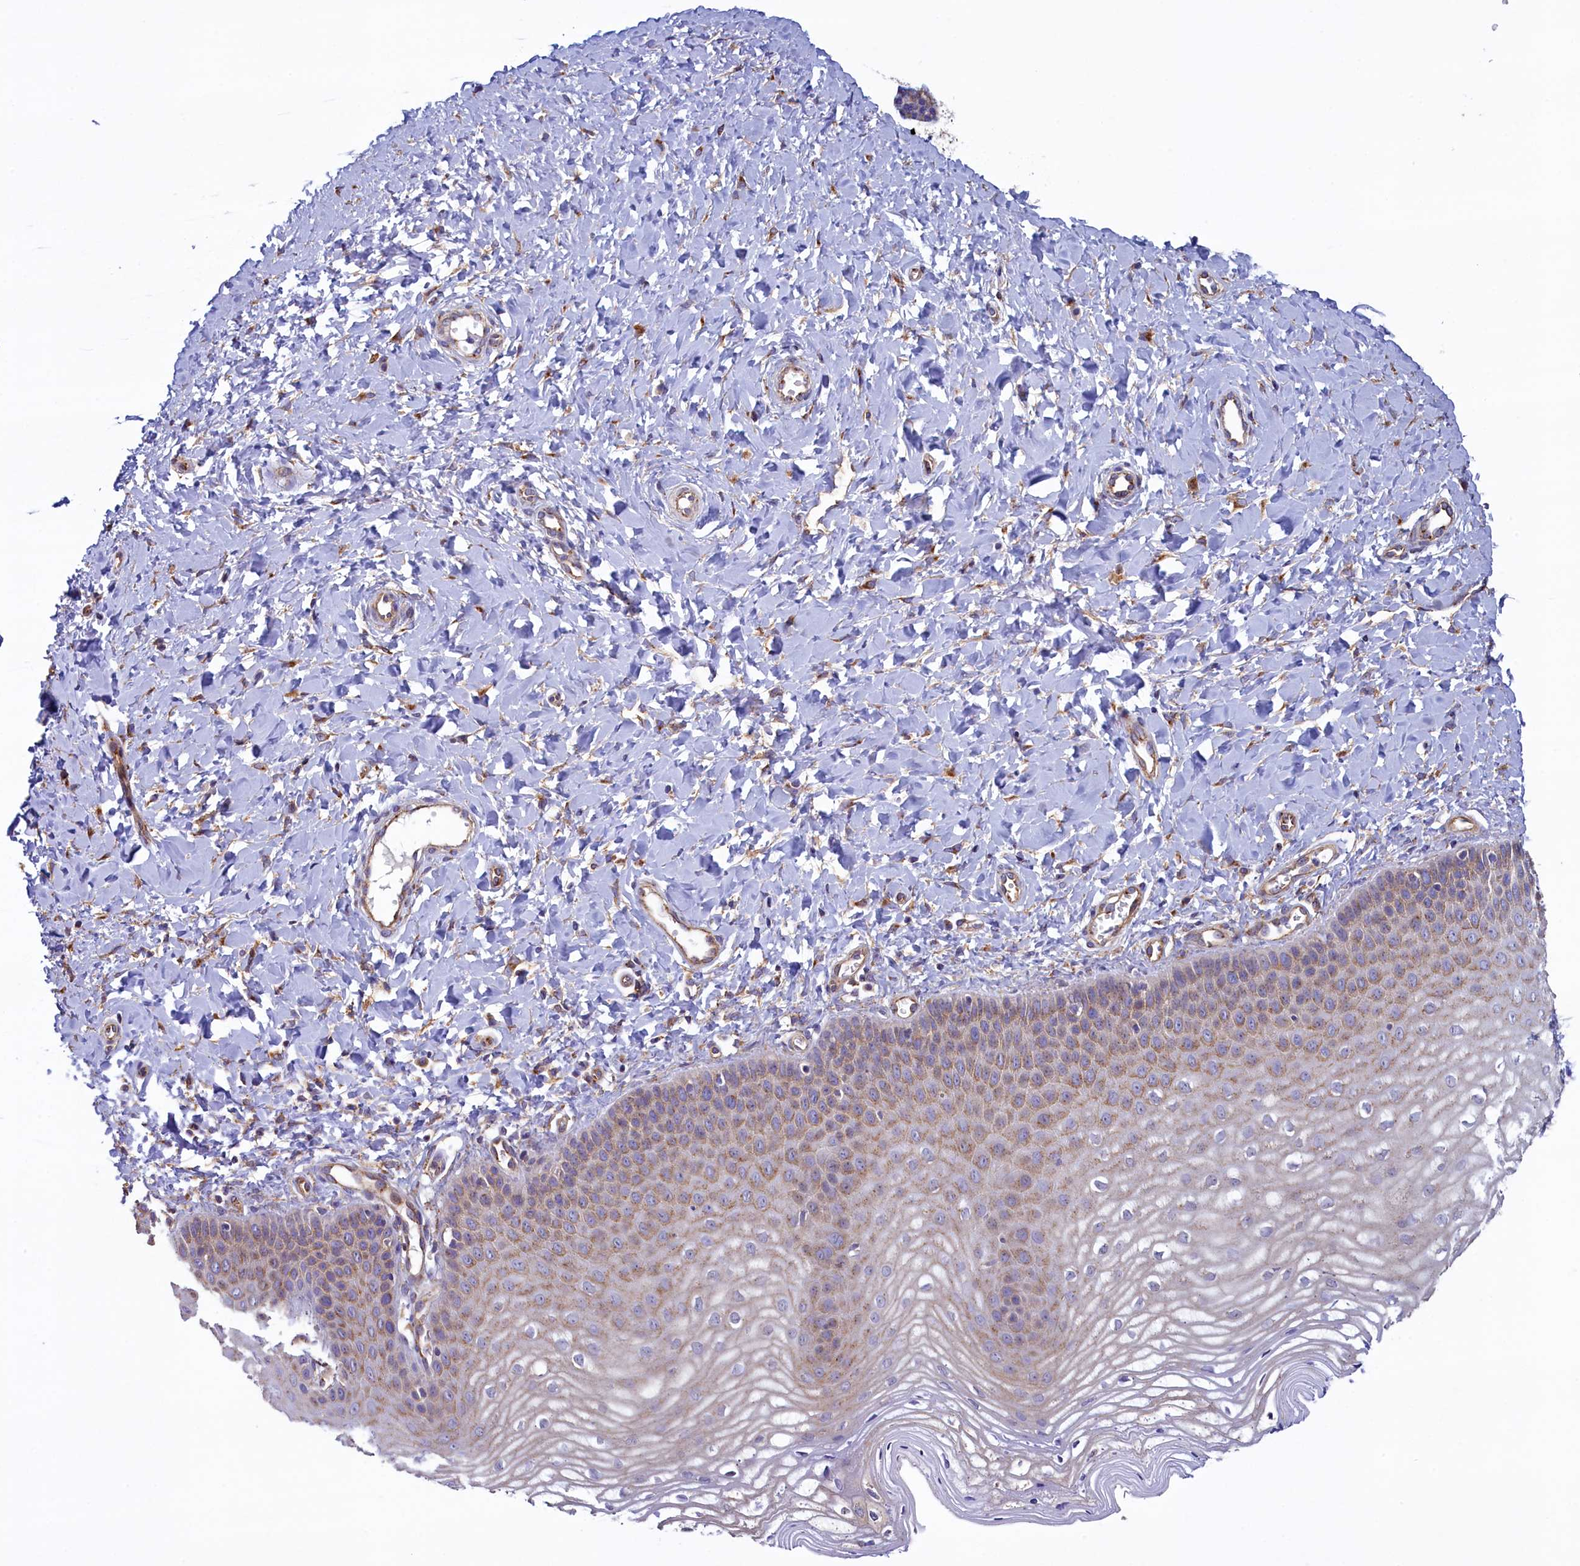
{"staining": {"intensity": "moderate", "quantity": "25%-75%", "location": "cytoplasmic/membranous"}, "tissue": "vagina", "cell_type": "Squamous epithelial cells", "image_type": "normal", "snomed": [{"axis": "morphology", "description": "Normal tissue, NOS"}, {"axis": "topography", "description": "Vagina"}, {"axis": "topography", "description": "Cervix"}], "caption": "Immunohistochemistry (IHC) histopathology image of unremarkable vagina: vagina stained using immunohistochemistry (IHC) demonstrates medium levels of moderate protein expression localized specifically in the cytoplasmic/membranous of squamous epithelial cells, appearing as a cytoplasmic/membranous brown color.", "gene": "GPR21", "patient": {"sex": "female", "age": 40}}